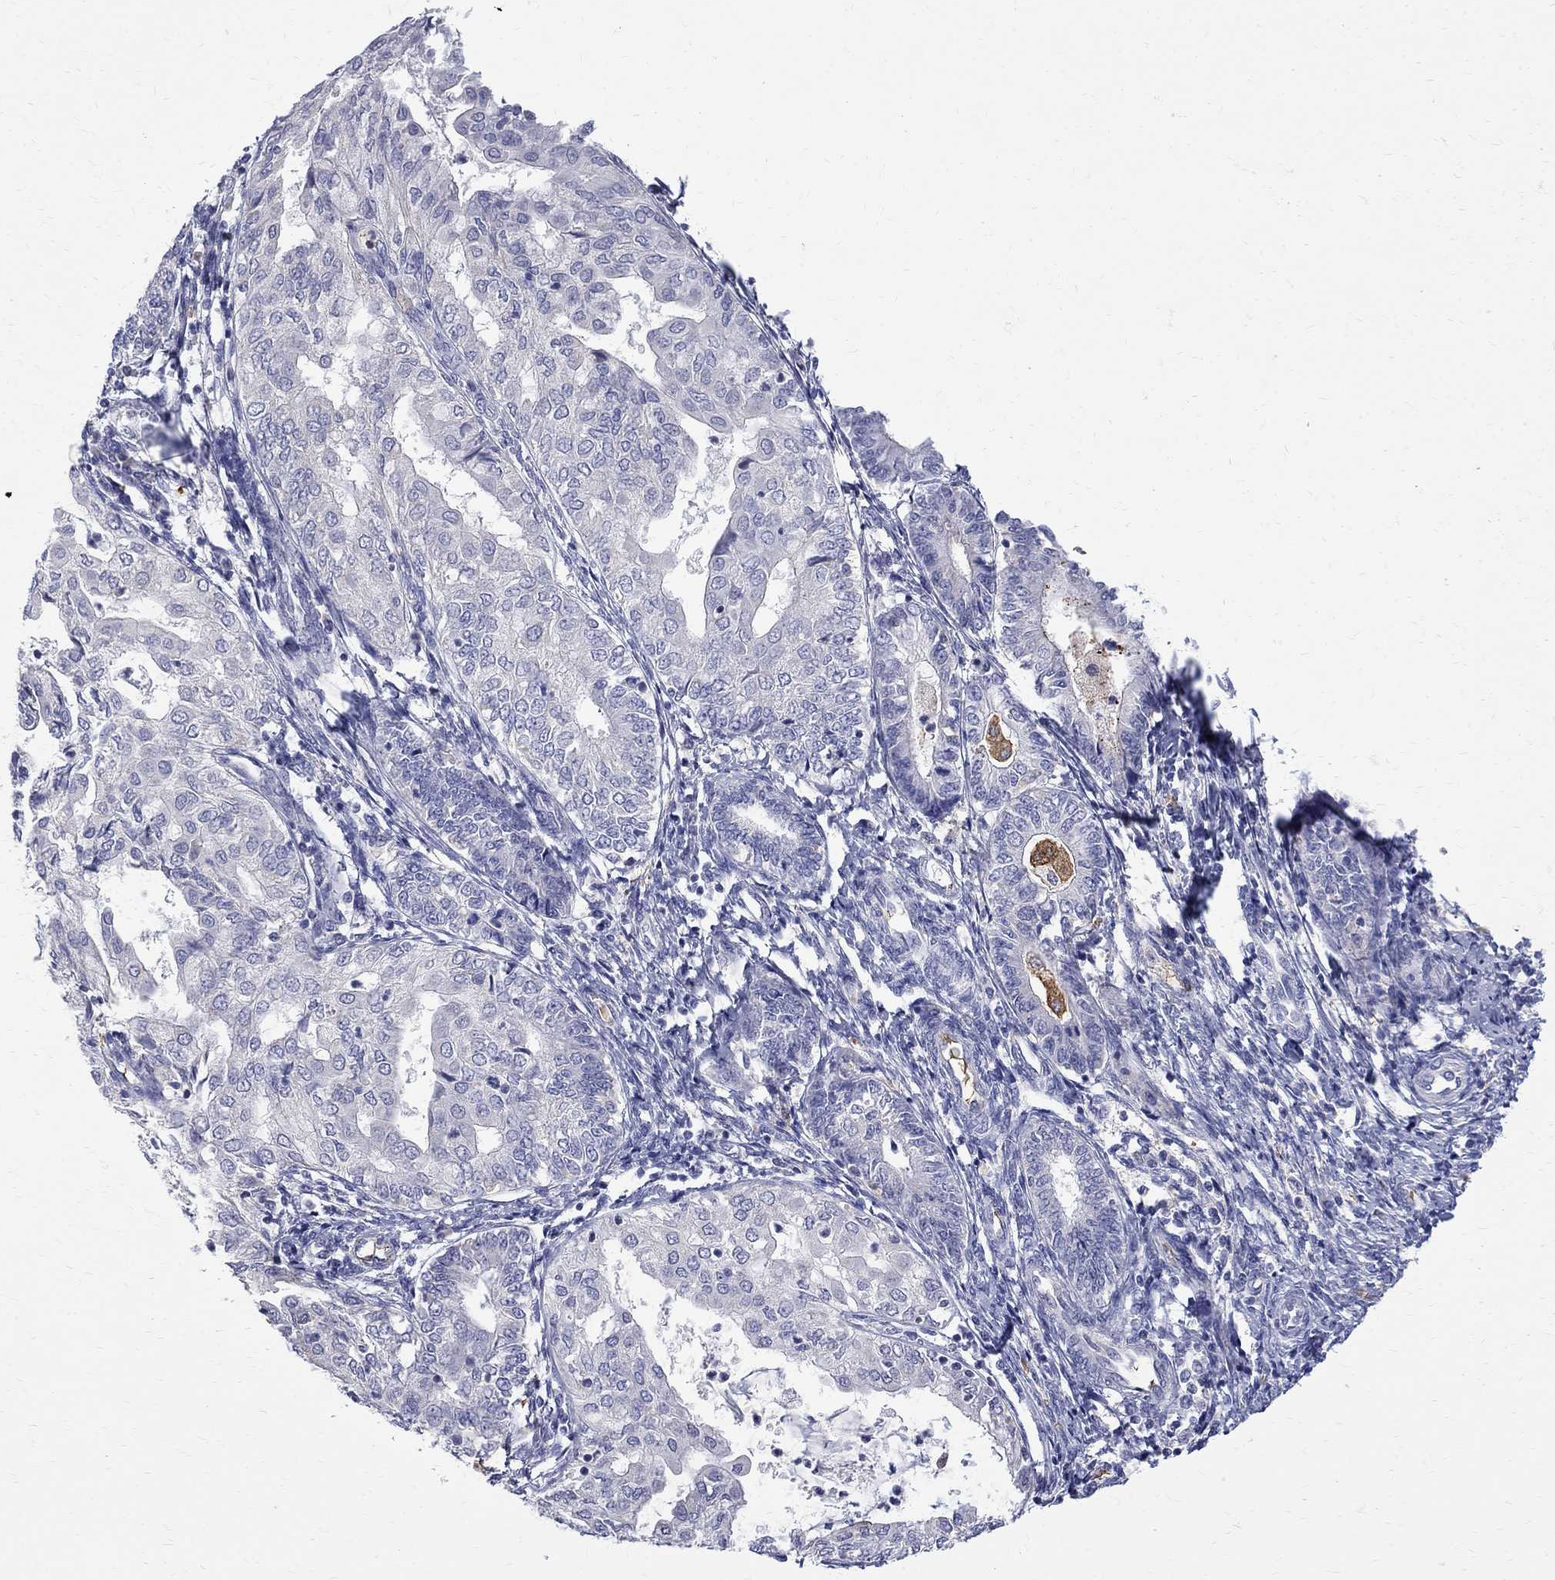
{"staining": {"intensity": "negative", "quantity": "none", "location": "none"}, "tissue": "endometrial cancer", "cell_type": "Tumor cells", "image_type": "cancer", "snomed": [{"axis": "morphology", "description": "Adenocarcinoma, NOS"}, {"axis": "topography", "description": "Endometrium"}], "caption": "Tumor cells show no significant expression in adenocarcinoma (endometrial). Nuclei are stained in blue.", "gene": "AGER", "patient": {"sex": "female", "age": 68}}